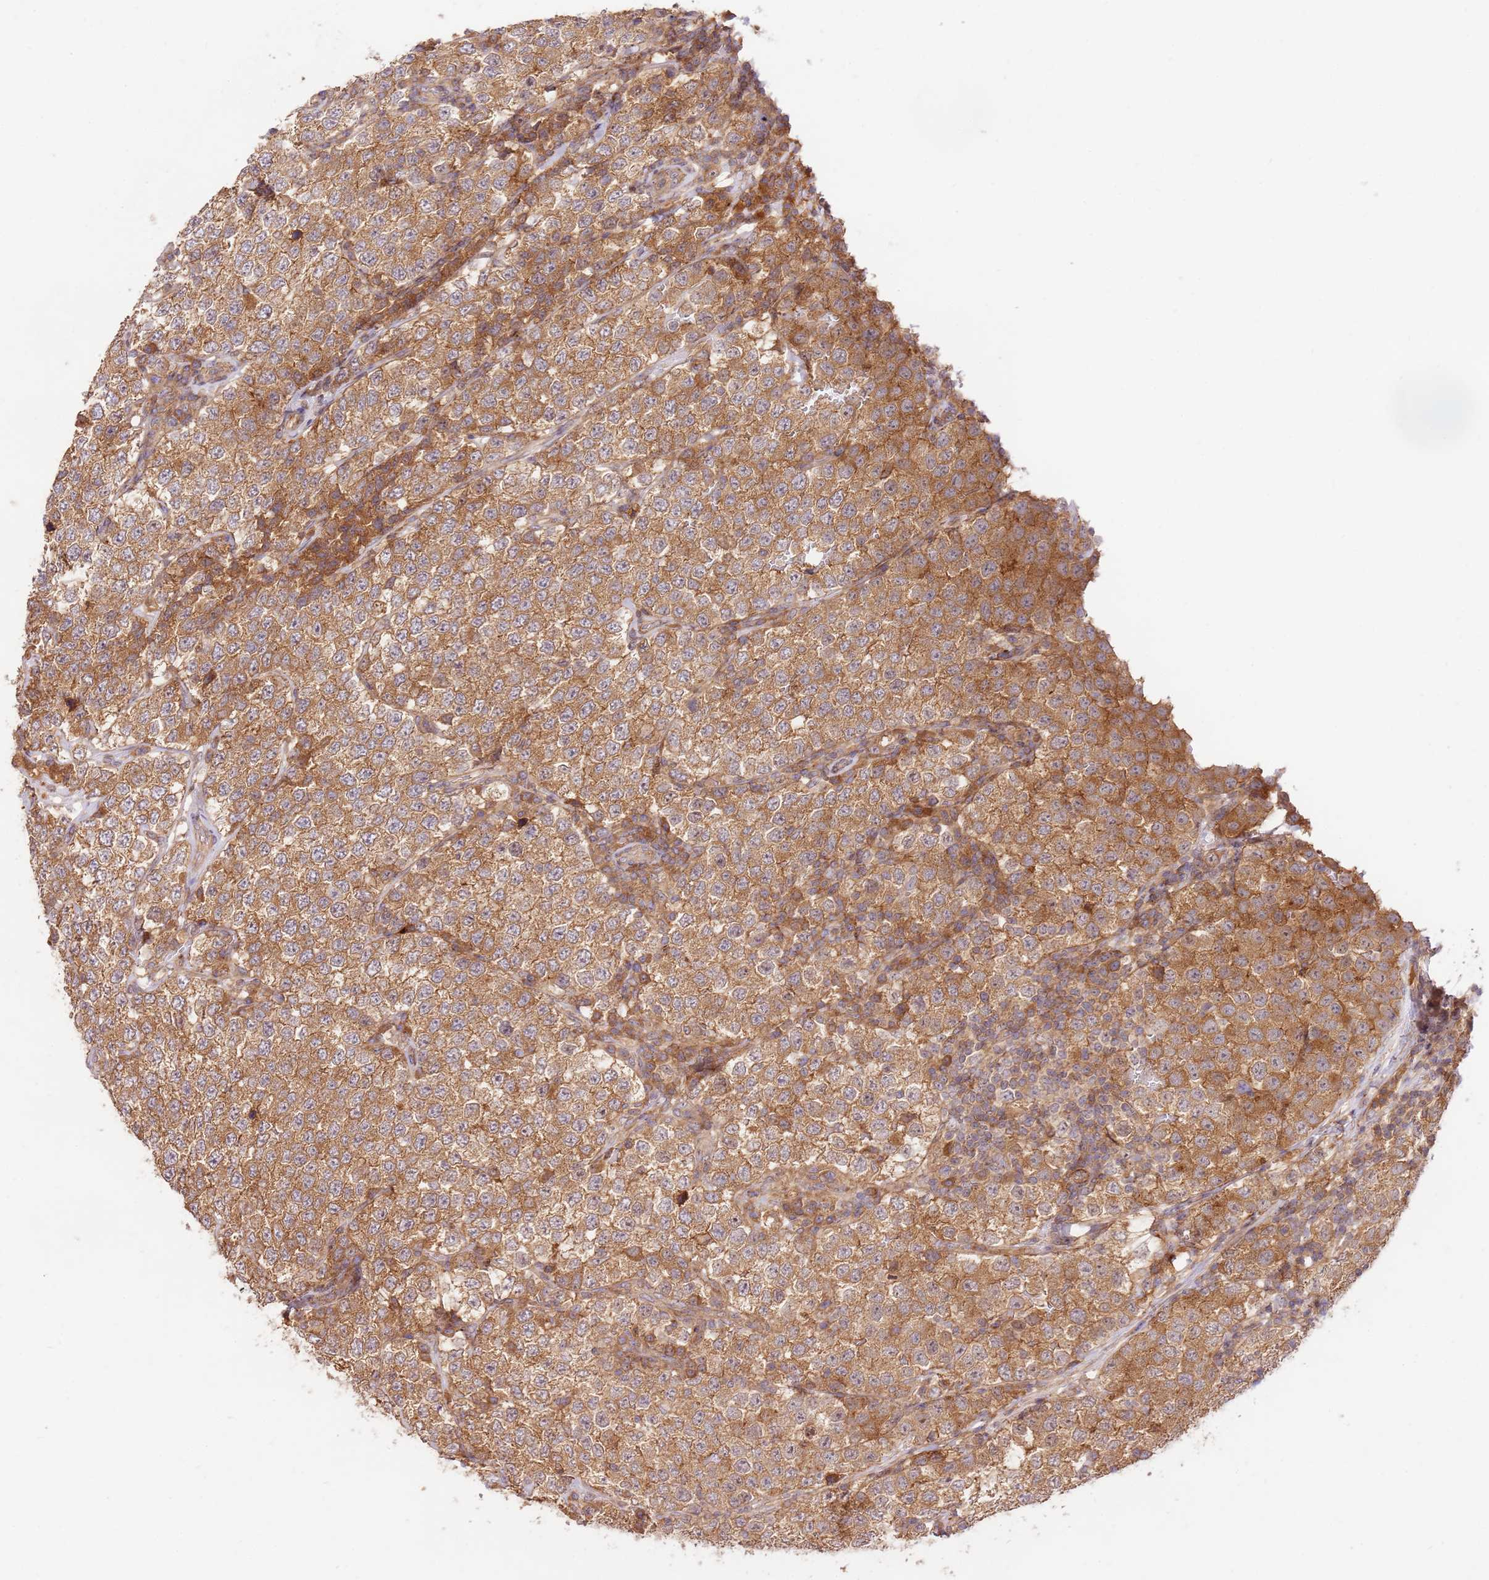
{"staining": {"intensity": "moderate", "quantity": ">75%", "location": "cytoplasmic/membranous"}, "tissue": "testis cancer", "cell_type": "Tumor cells", "image_type": "cancer", "snomed": [{"axis": "morphology", "description": "Seminoma, NOS"}, {"axis": "topography", "description": "Testis"}], "caption": "Brown immunohistochemical staining in human testis seminoma demonstrates moderate cytoplasmic/membranous staining in about >75% of tumor cells.", "gene": "GAREM1", "patient": {"sex": "male", "age": 34}}